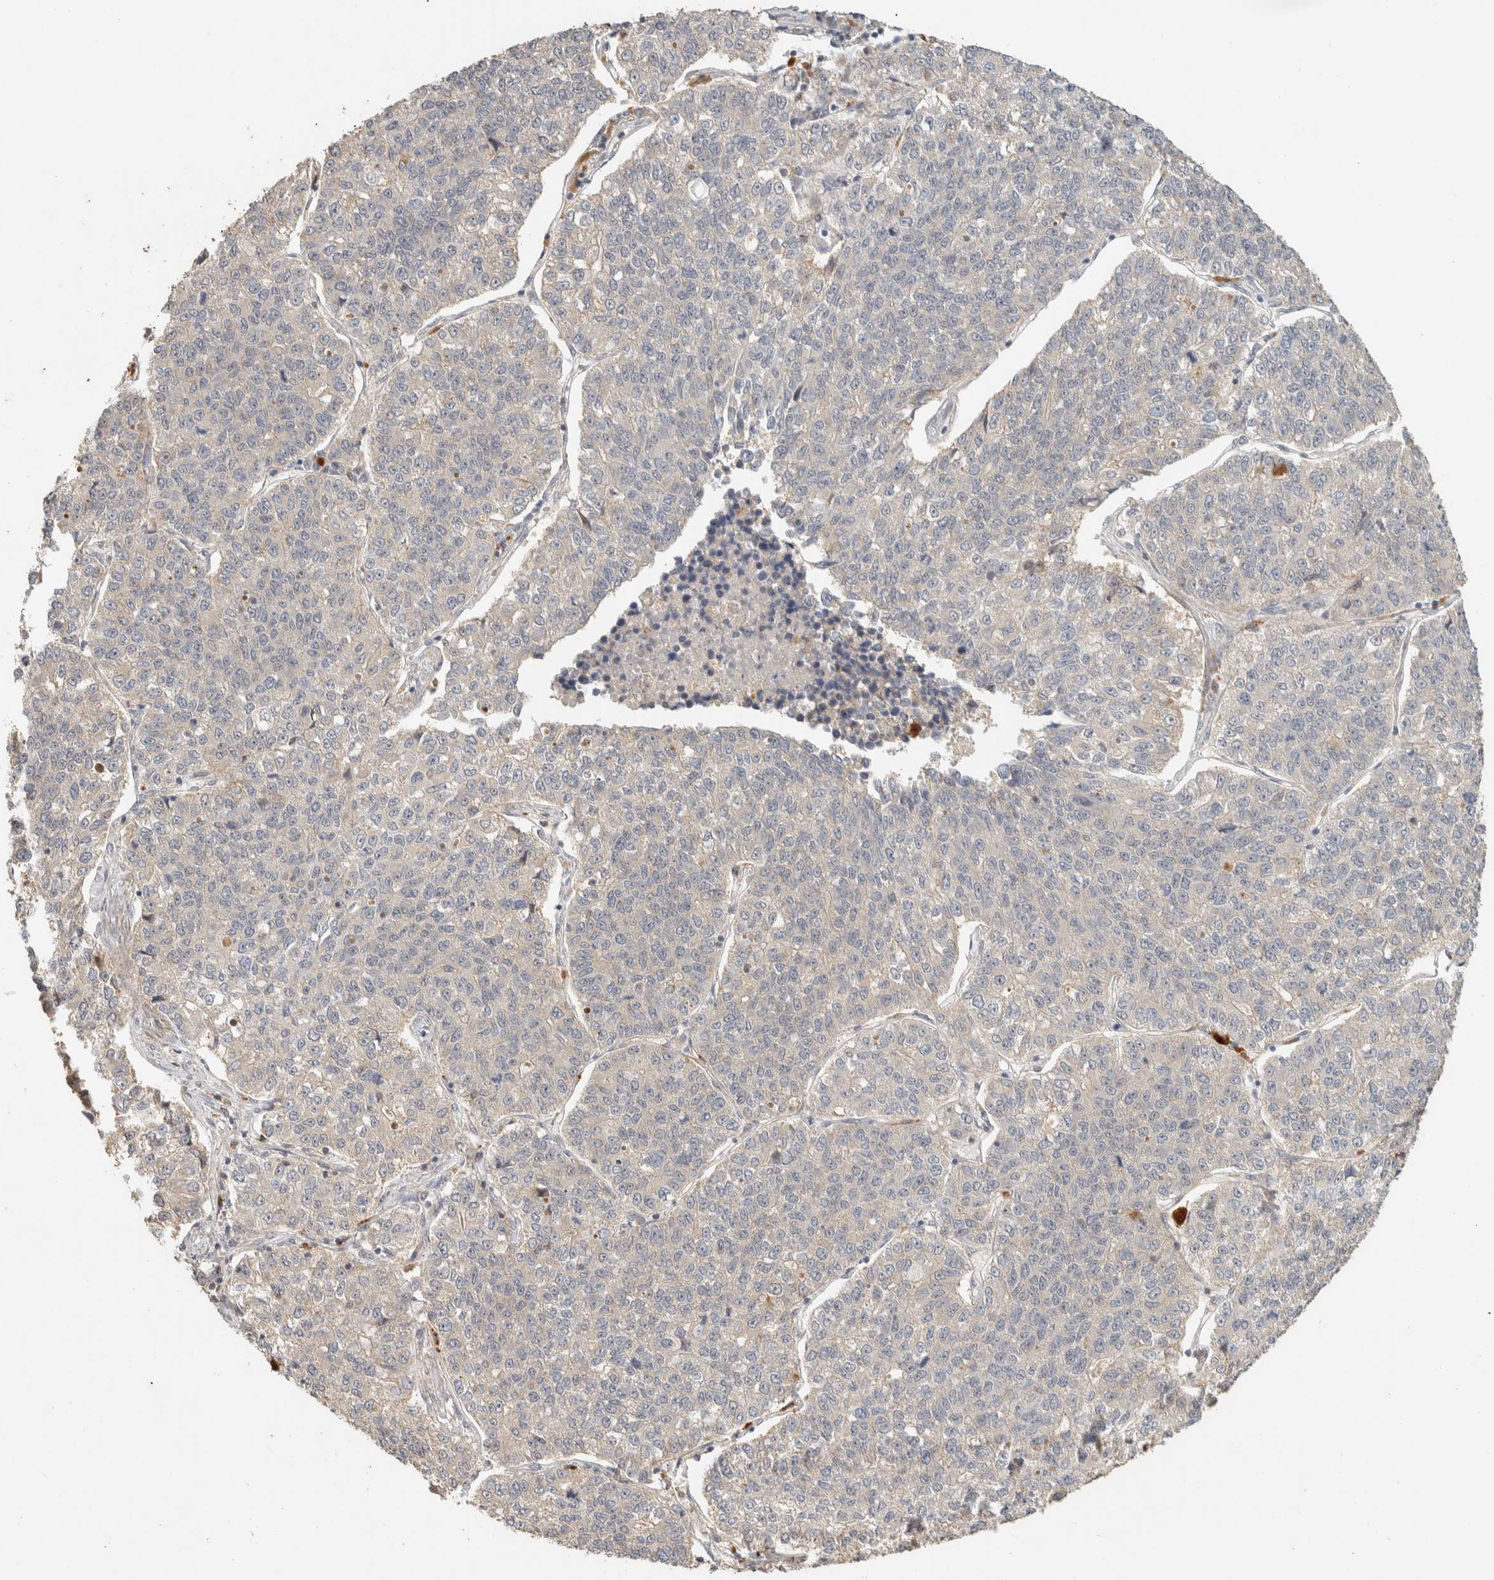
{"staining": {"intensity": "negative", "quantity": "none", "location": "none"}, "tissue": "lung cancer", "cell_type": "Tumor cells", "image_type": "cancer", "snomed": [{"axis": "morphology", "description": "Adenocarcinoma, NOS"}, {"axis": "topography", "description": "Lung"}], "caption": "Immunohistochemical staining of human adenocarcinoma (lung) demonstrates no significant staining in tumor cells.", "gene": "ITPA", "patient": {"sex": "male", "age": 49}}